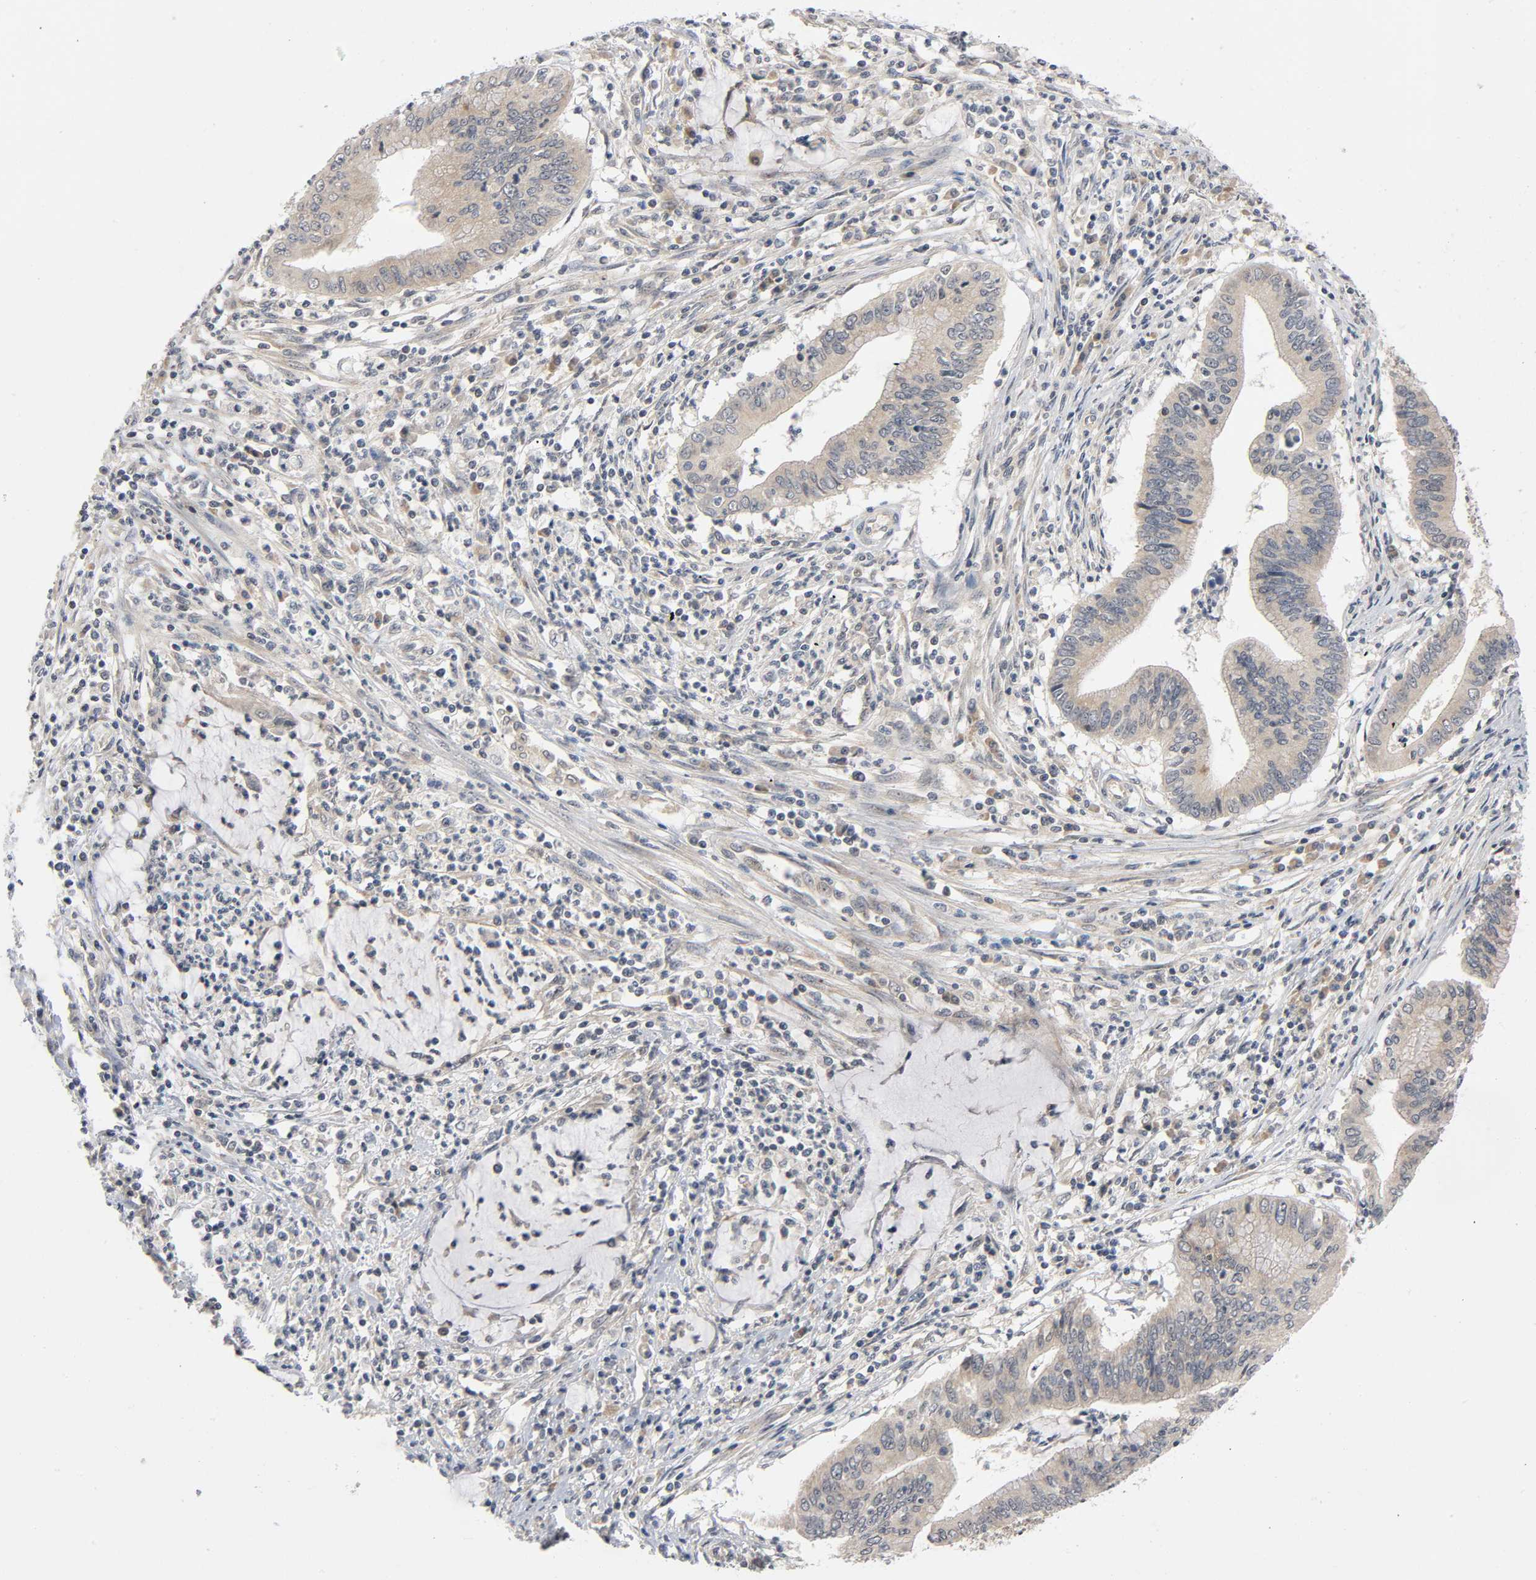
{"staining": {"intensity": "weak", "quantity": ">75%", "location": "cytoplasmic/membranous"}, "tissue": "cervical cancer", "cell_type": "Tumor cells", "image_type": "cancer", "snomed": [{"axis": "morphology", "description": "Adenocarcinoma, NOS"}, {"axis": "topography", "description": "Cervix"}], "caption": "Adenocarcinoma (cervical) stained with DAB (3,3'-diaminobenzidine) immunohistochemistry (IHC) displays low levels of weak cytoplasmic/membranous staining in approximately >75% of tumor cells. (Stains: DAB in brown, nuclei in blue, Microscopy: brightfield microscopy at high magnification).", "gene": "MAPK8", "patient": {"sex": "female", "age": 36}}